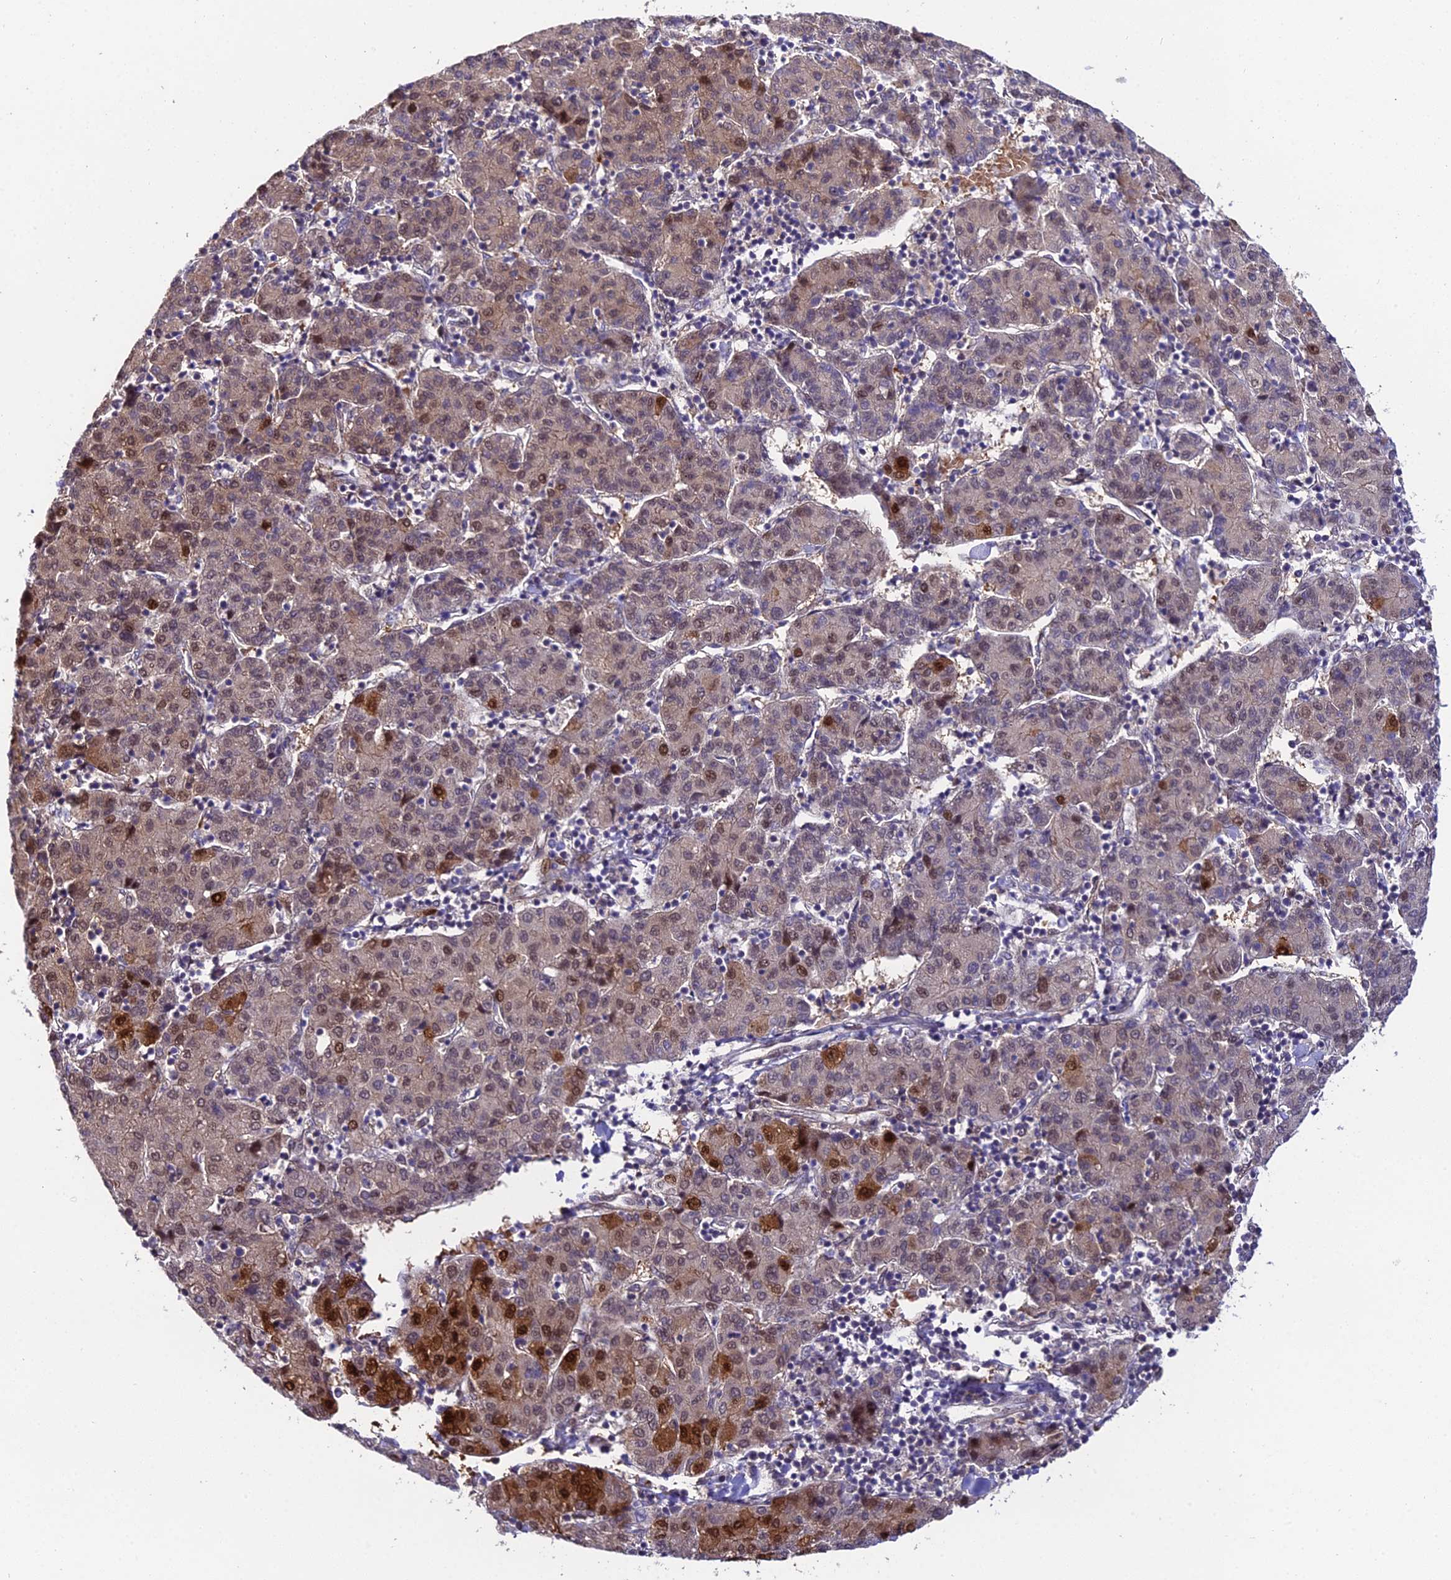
{"staining": {"intensity": "strong", "quantity": "<25%", "location": "cytoplasmic/membranous,nuclear"}, "tissue": "liver cancer", "cell_type": "Tumor cells", "image_type": "cancer", "snomed": [{"axis": "morphology", "description": "Carcinoma, Hepatocellular, NOS"}, {"axis": "topography", "description": "Liver"}], "caption": "This is an image of immunohistochemistry staining of liver cancer (hepatocellular carcinoma), which shows strong staining in the cytoplasmic/membranous and nuclear of tumor cells.", "gene": "DDX19A", "patient": {"sex": "male", "age": 65}}